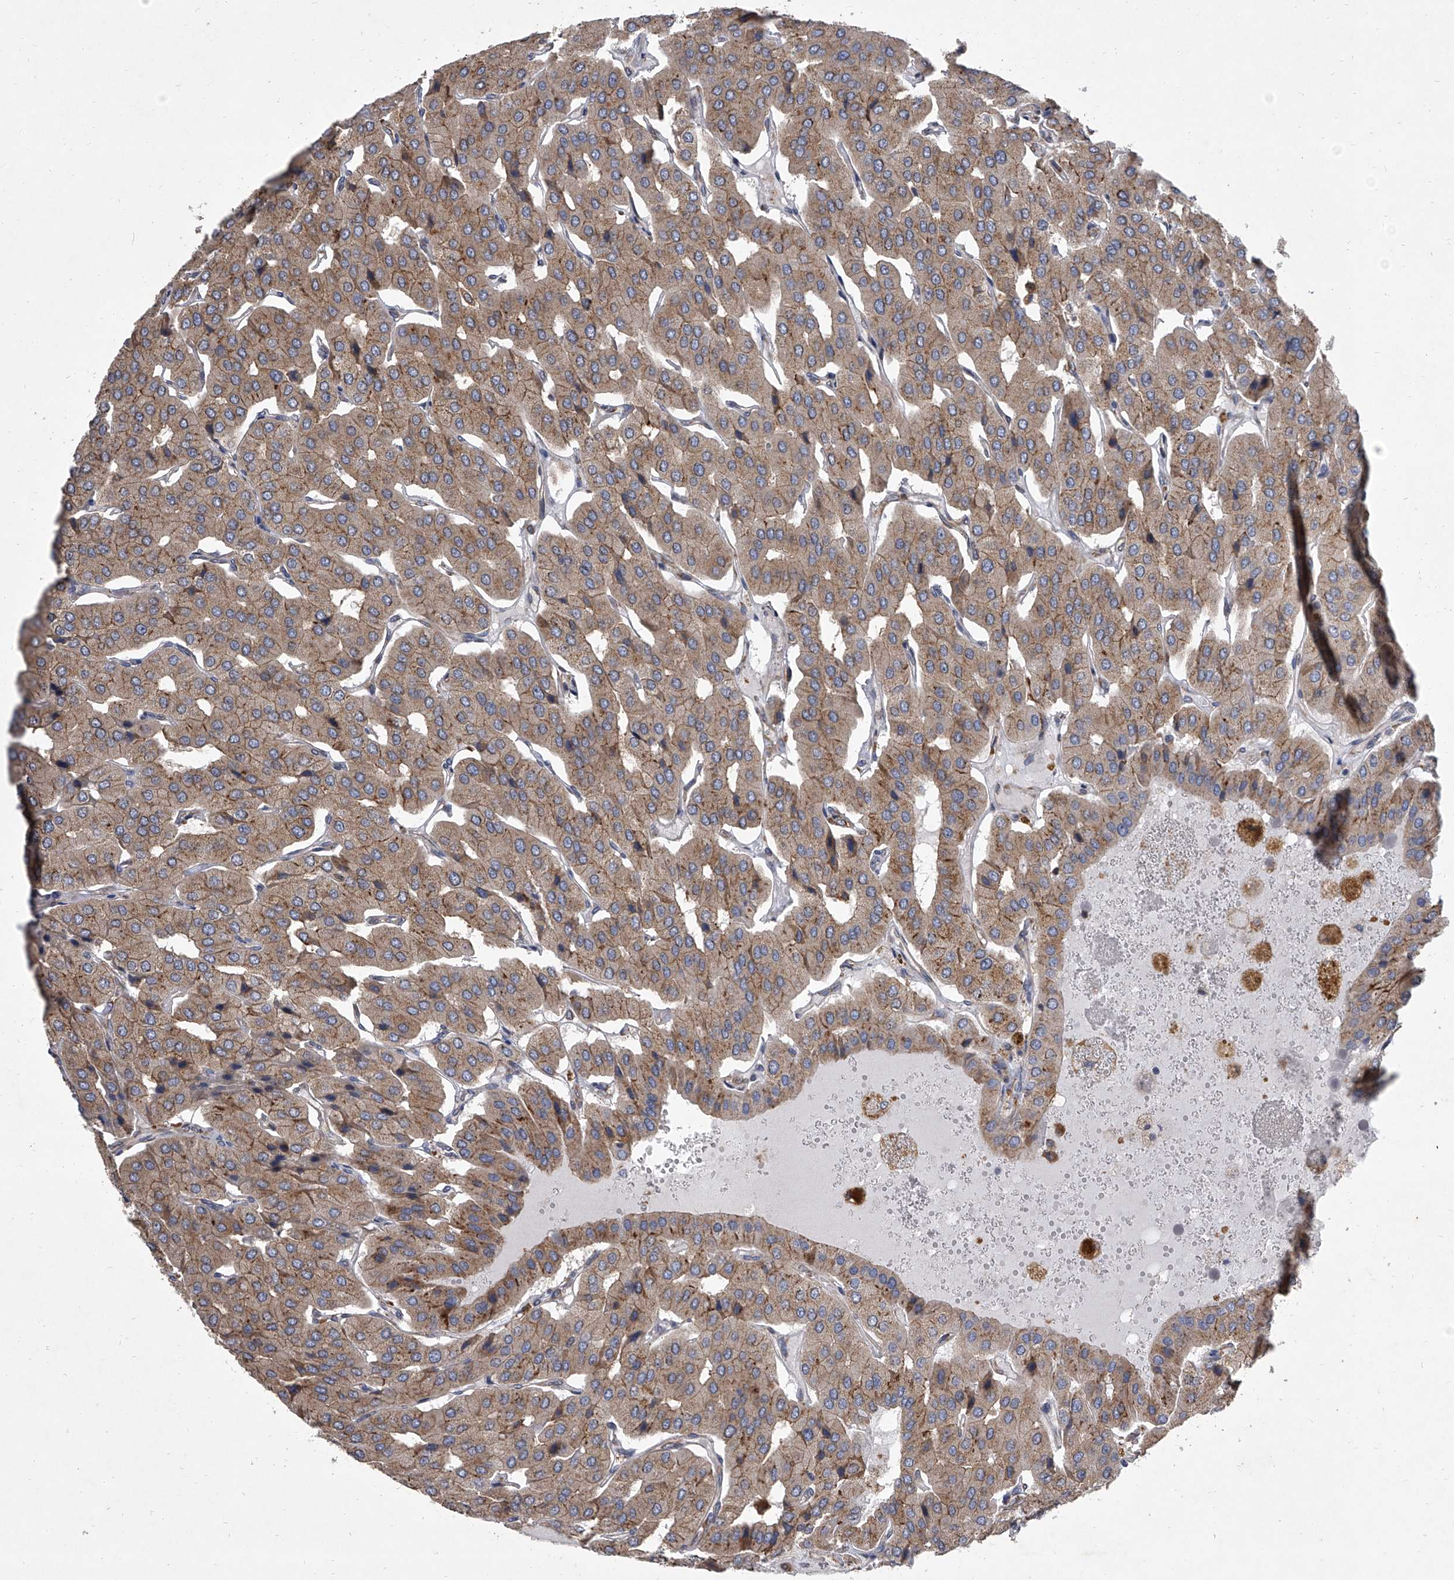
{"staining": {"intensity": "weak", "quantity": ">75%", "location": "cytoplasmic/membranous"}, "tissue": "parathyroid gland", "cell_type": "Glandular cells", "image_type": "normal", "snomed": [{"axis": "morphology", "description": "Normal tissue, NOS"}, {"axis": "morphology", "description": "Adenoma, NOS"}, {"axis": "topography", "description": "Parathyroid gland"}], "caption": "Immunohistochemistry (IHC) (DAB (3,3'-diaminobenzidine)) staining of benign parathyroid gland displays weak cytoplasmic/membranous protein positivity in about >75% of glandular cells. (brown staining indicates protein expression, while blue staining denotes nuclei).", "gene": "EIF2S2", "patient": {"sex": "female", "age": 86}}